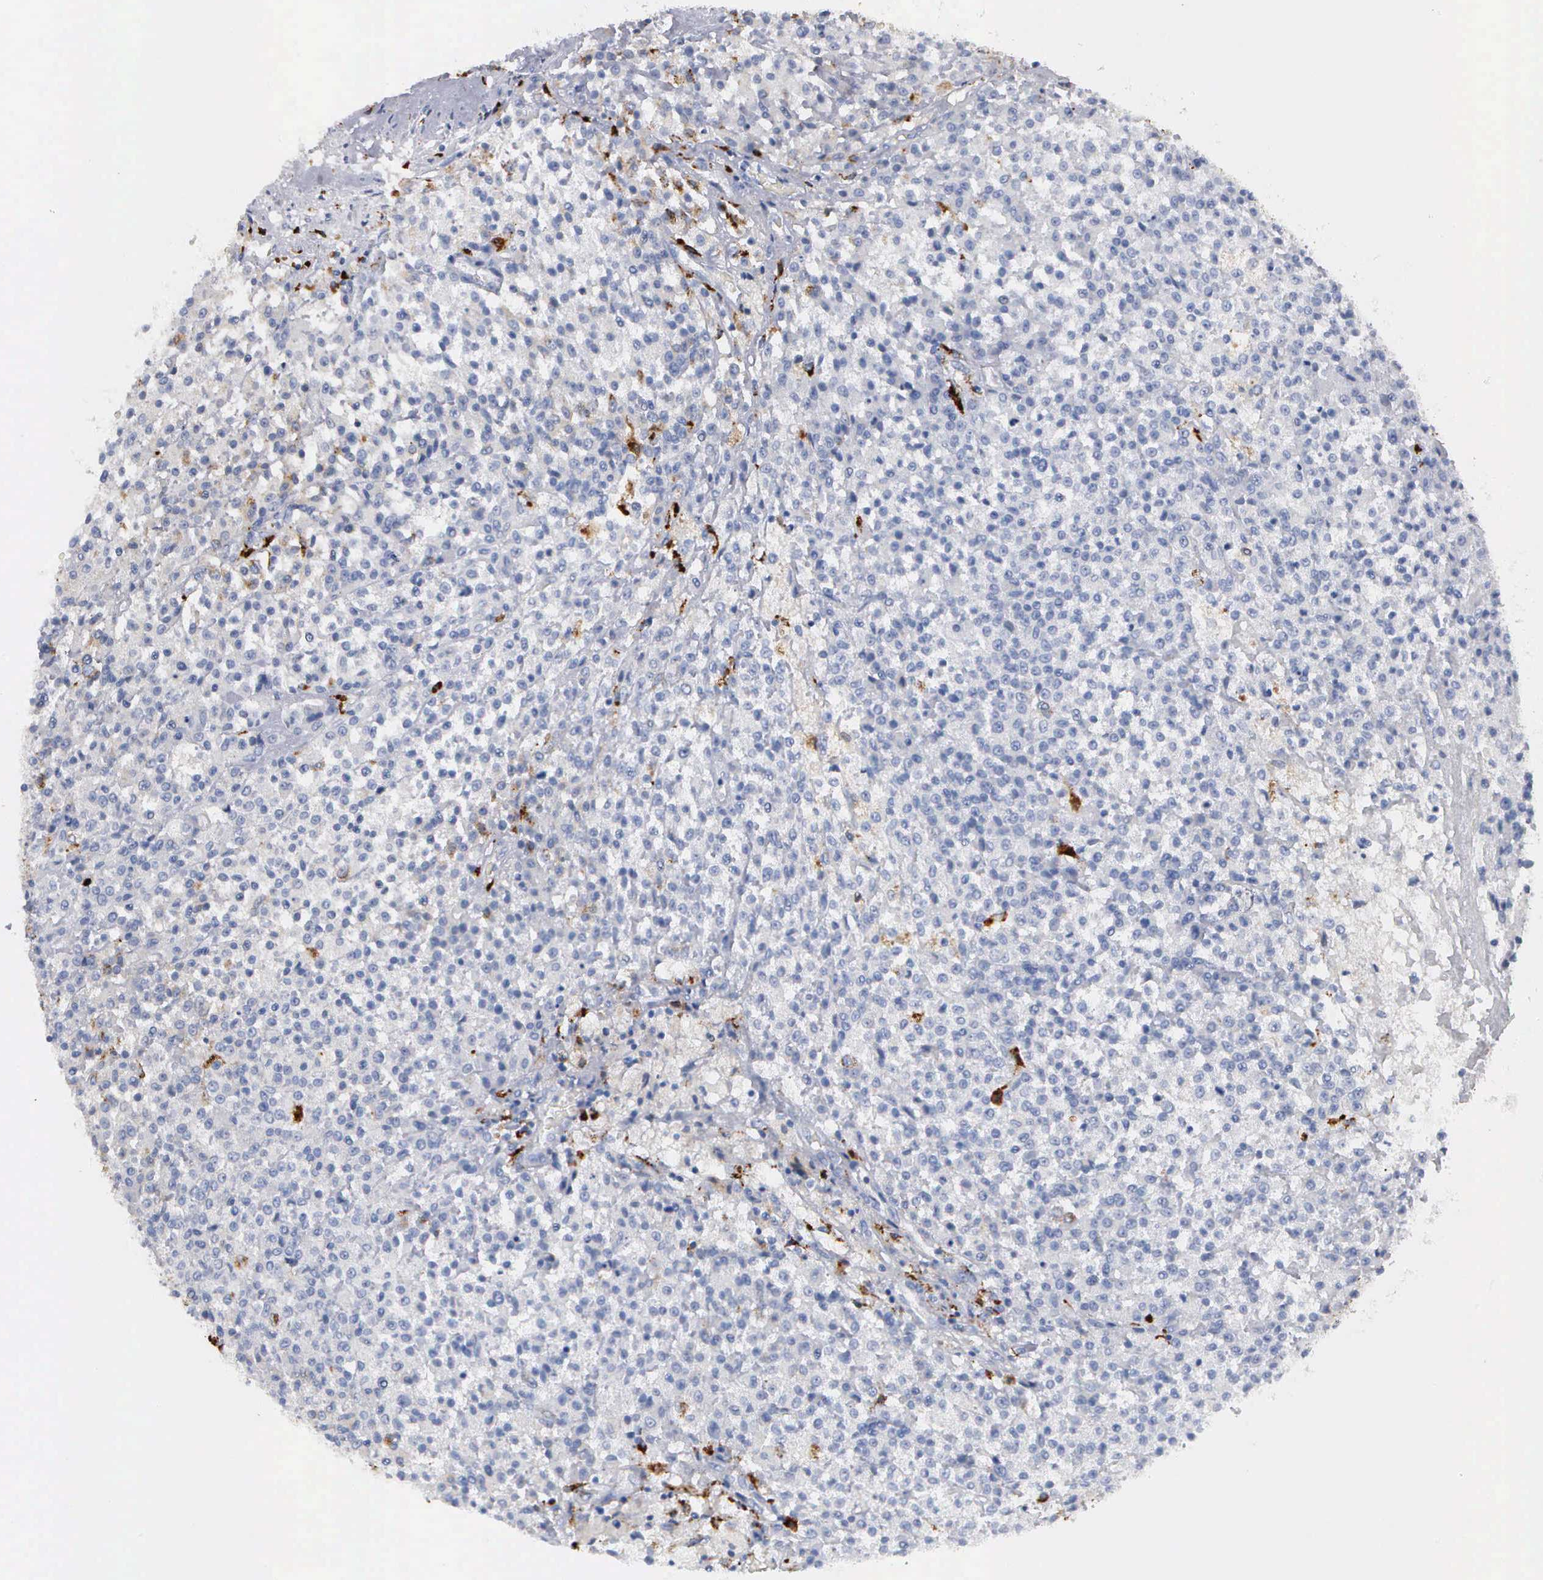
{"staining": {"intensity": "negative", "quantity": "none", "location": "none"}, "tissue": "testis cancer", "cell_type": "Tumor cells", "image_type": "cancer", "snomed": [{"axis": "morphology", "description": "Seminoma, NOS"}, {"axis": "topography", "description": "Testis"}], "caption": "Histopathology image shows no significant protein staining in tumor cells of testis cancer (seminoma).", "gene": "CTSH", "patient": {"sex": "male", "age": 59}}